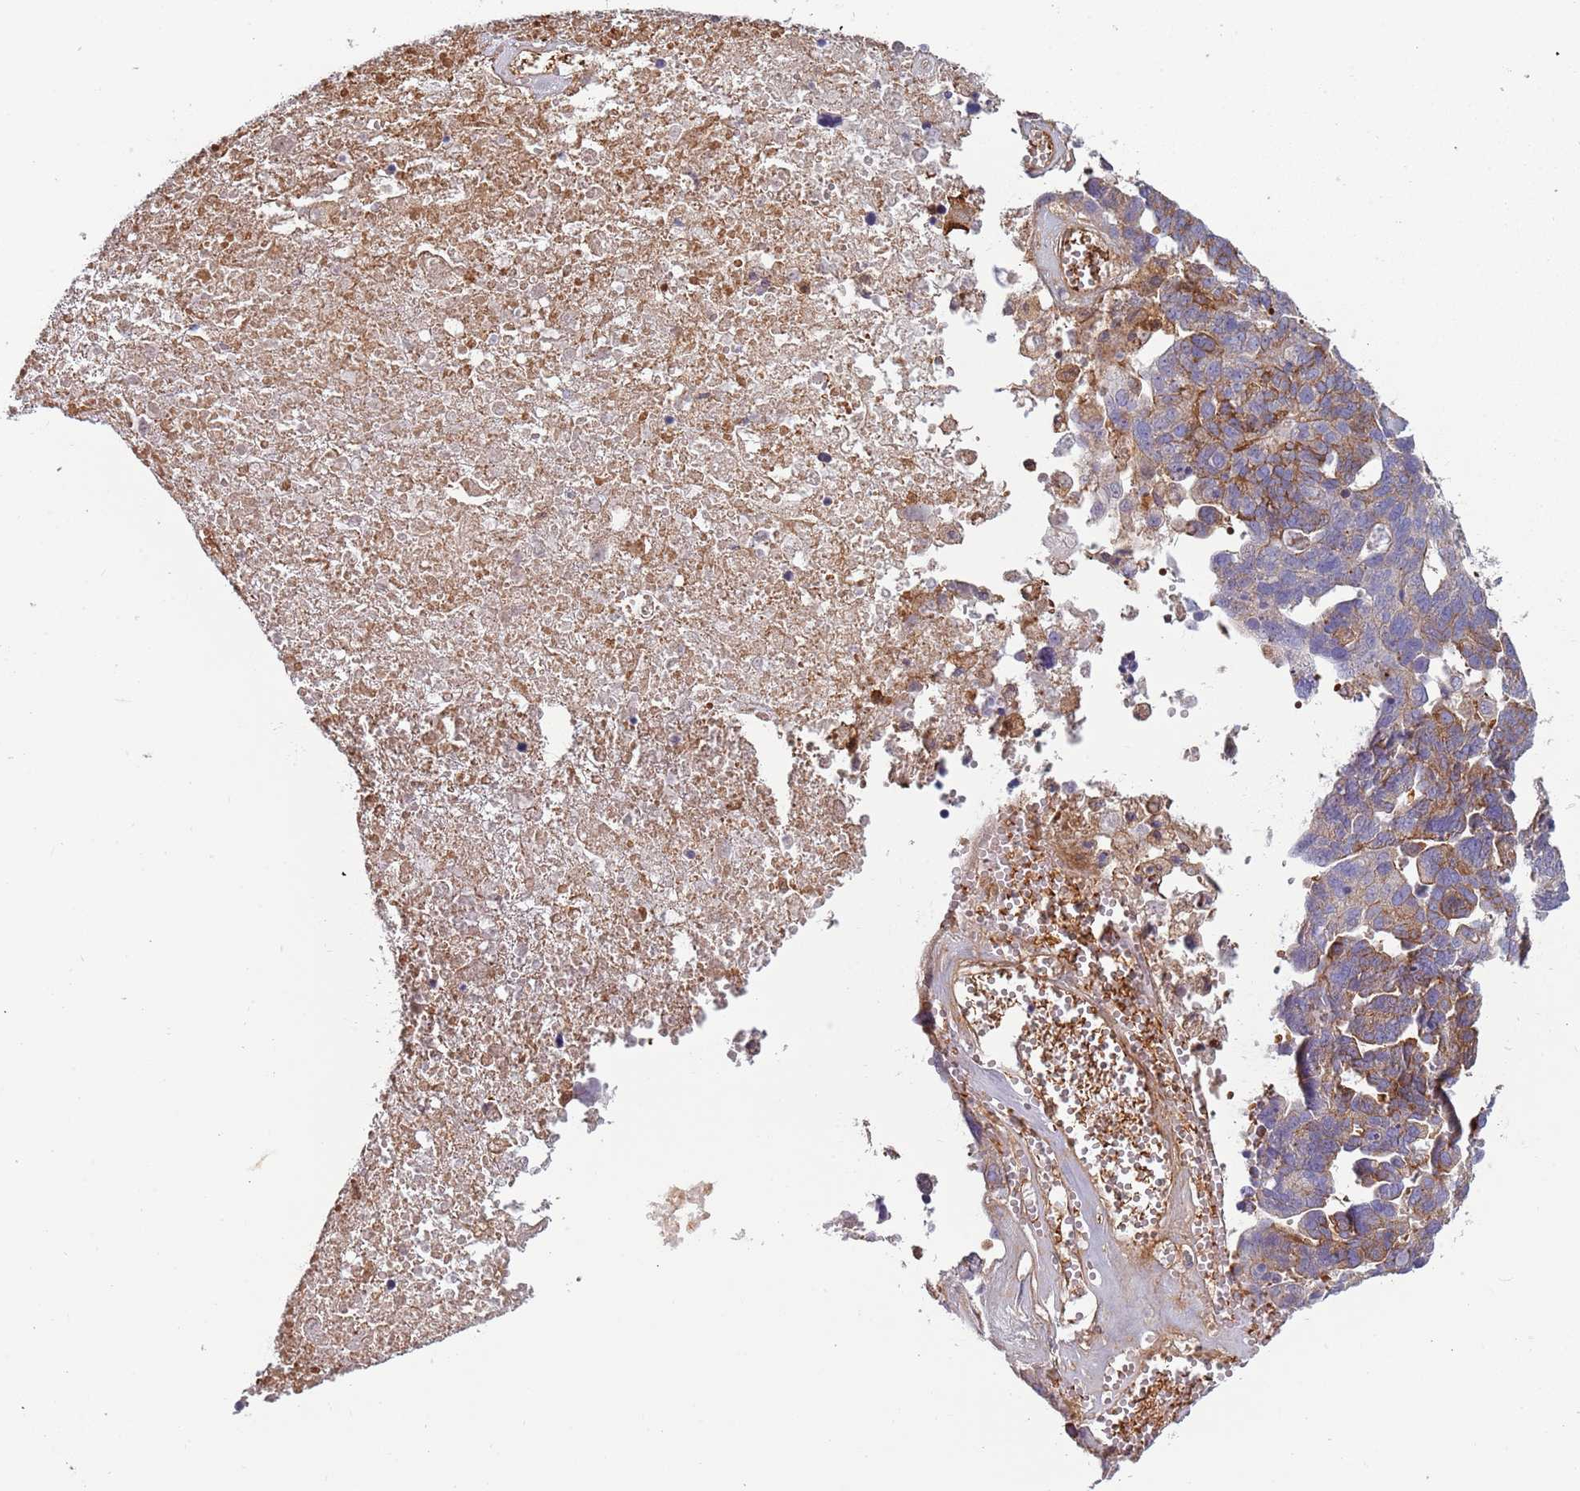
{"staining": {"intensity": "moderate", "quantity": "<25%", "location": "cytoplasmic/membranous"}, "tissue": "ovarian cancer", "cell_type": "Tumor cells", "image_type": "cancer", "snomed": [{"axis": "morphology", "description": "Cystadenocarcinoma, serous, NOS"}, {"axis": "topography", "description": "Ovary"}], "caption": "IHC of serous cystadenocarcinoma (ovarian) shows low levels of moderate cytoplasmic/membranous expression in approximately <25% of tumor cells.", "gene": "NADK", "patient": {"sex": "female", "age": 59}}